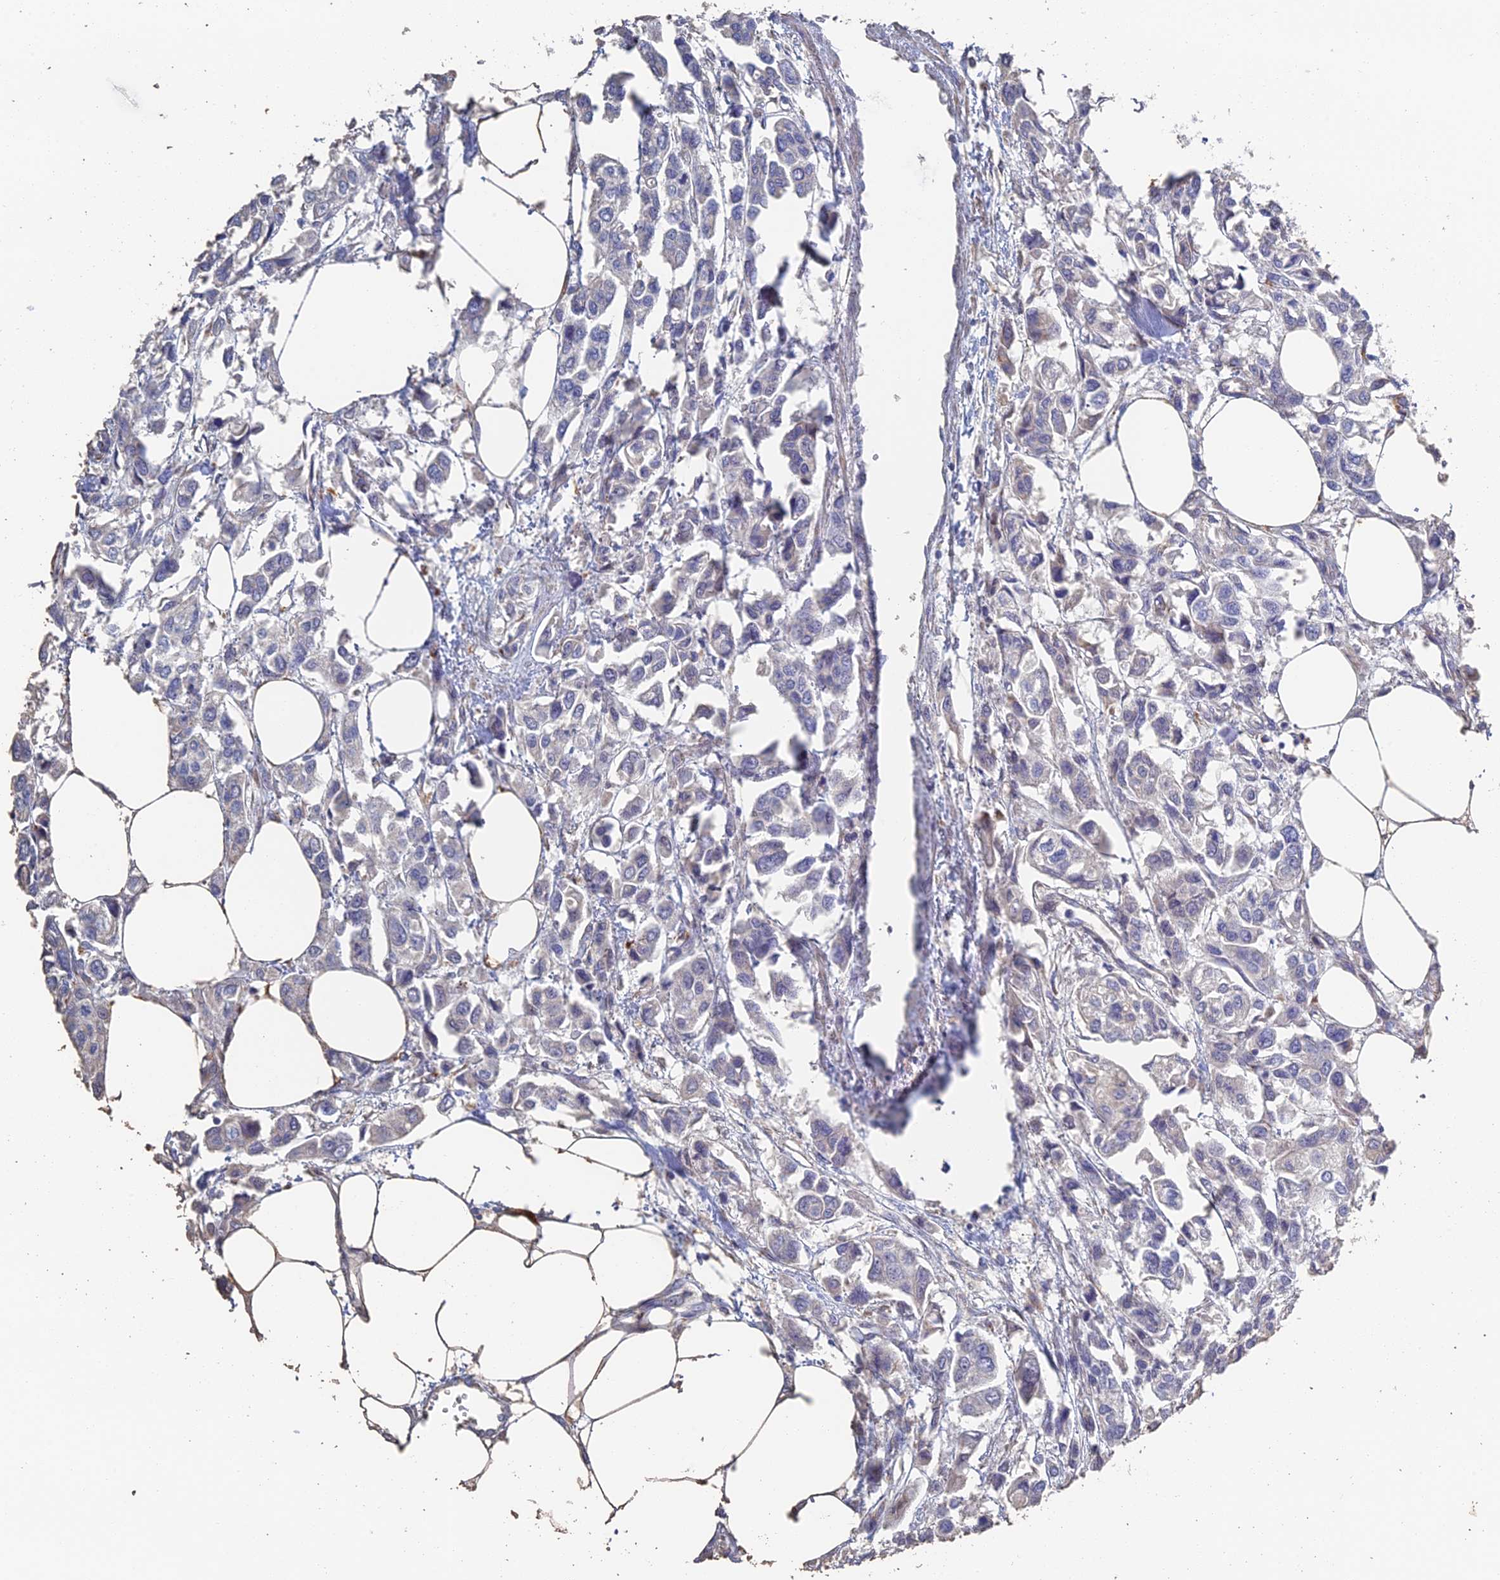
{"staining": {"intensity": "negative", "quantity": "none", "location": "none"}, "tissue": "urothelial cancer", "cell_type": "Tumor cells", "image_type": "cancer", "snomed": [{"axis": "morphology", "description": "Urothelial carcinoma, High grade"}, {"axis": "topography", "description": "Urinary bladder"}], "caption": "This photomicrograph is of urothelial cancer stained with immunohistochemistry (IHC) to label a protein in brown with the nuclei are counter-stained blue. There is no positivity in tumor cells. The staining was performed using DAB (3,3'-diaminobenzidine) to visualize the protein expression in brown, while the nuclei were stained in blue with hematoxylin (Magnification: 20x).", "gene": "RPGRIP1L", "patient": {"sex": "male", "age": 67}}